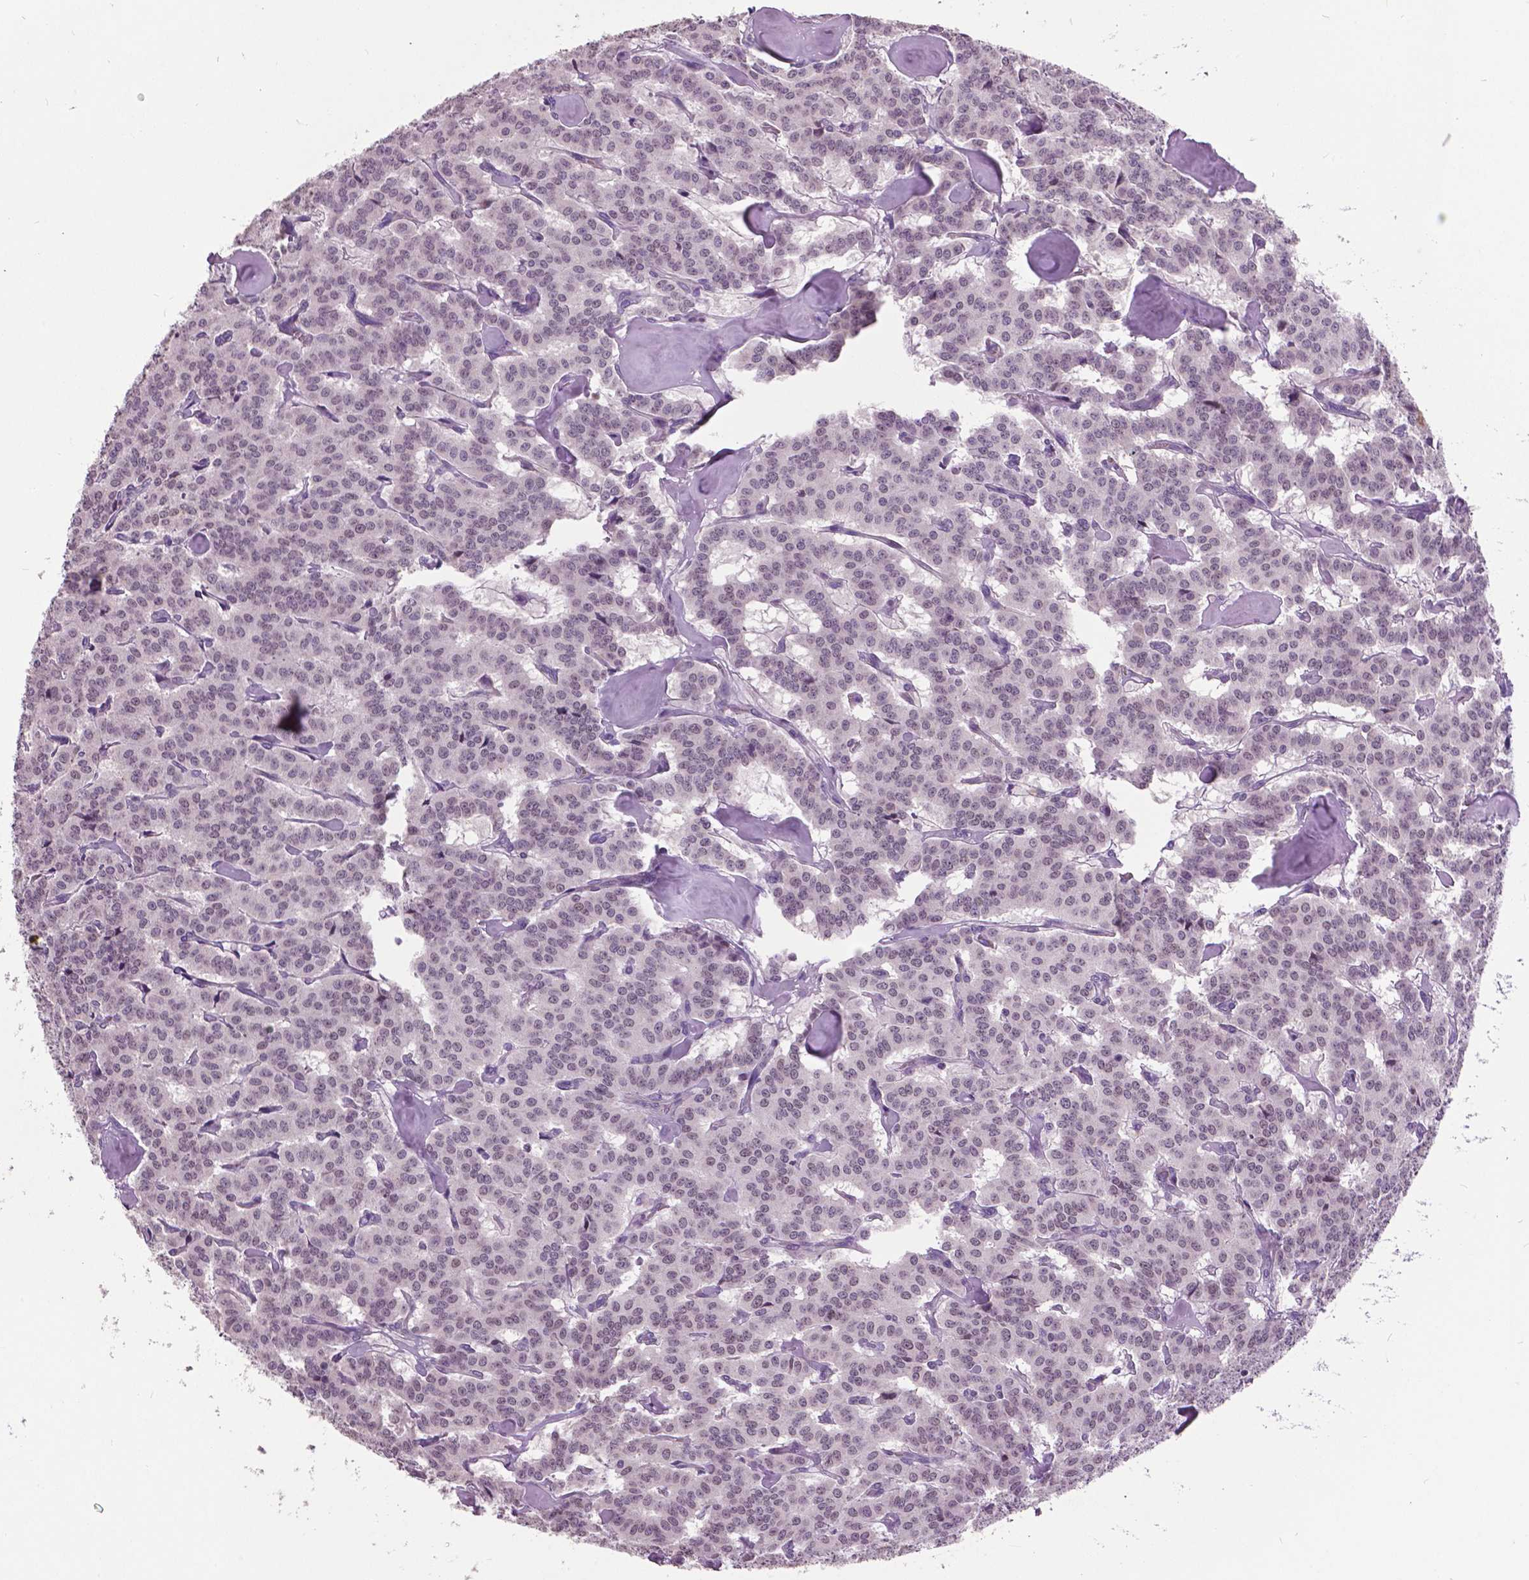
{"staining": {"intensity": "negative", "quantity": "none", "location": "none"}, "tissue": "carcinoid", "cell_type": "Tumor cells", "image_type": "cancer", "snomed": [{"axis": "morphology", "description": "Carcinoid, malignant, NOS"}, {"axis": "topography", "description": "Lung"}], "caption": "Immunohistochemistry photomicrograph of human carcinoid stained for a protein (brown), which shows no staining in tumor cells.", "gene": "FOXA1", "patient": {"sex": "female", "age": 46}}